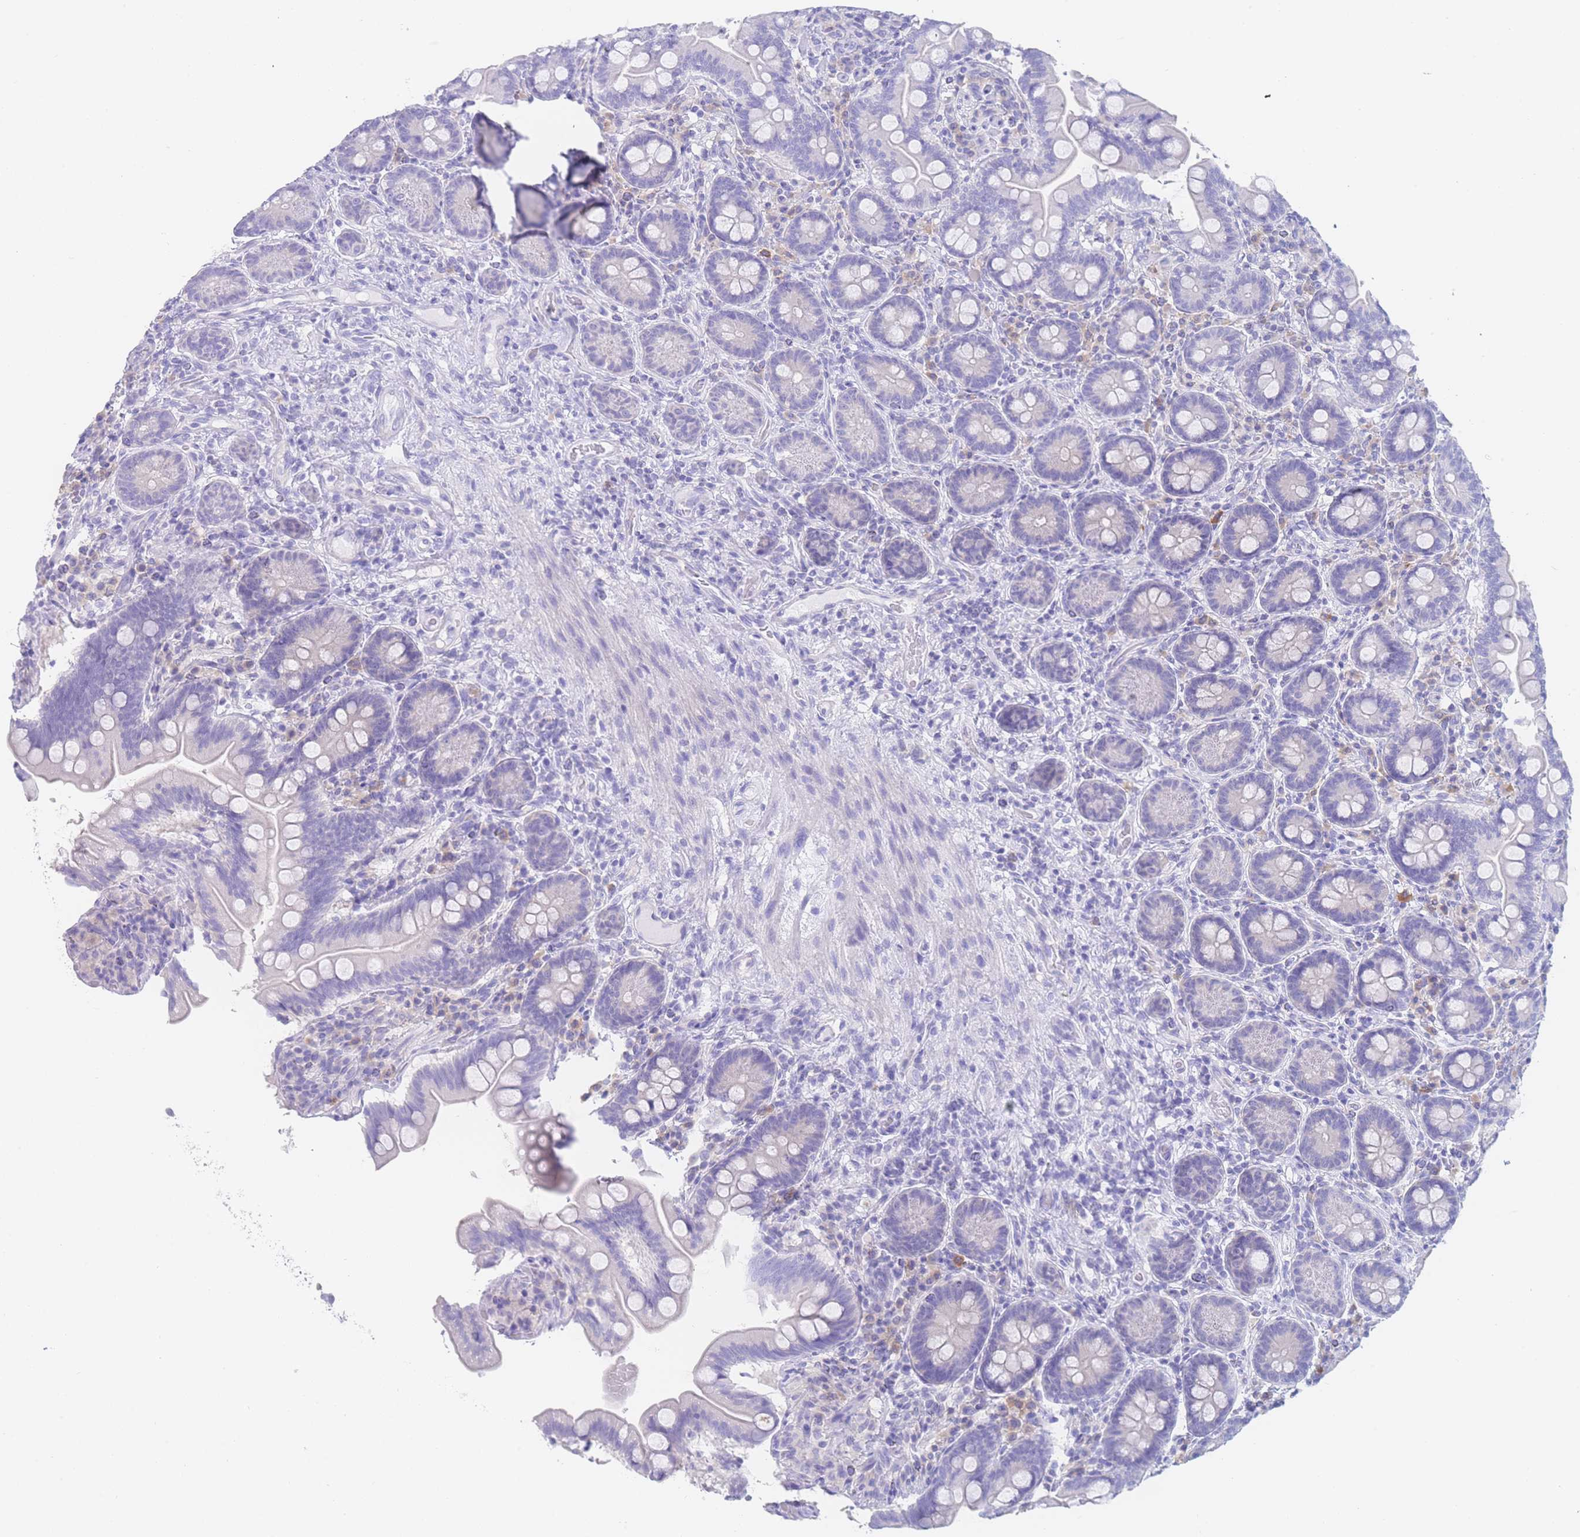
{"staining": {"intensity": "negative", "quantity": "none", "location": "none"}, "tissue": "small intestine", "cell_type": "Glandular cells", "image_type": "normal", "snomed": [{"axis": "morphology", "description": "Normal tissue, NOS"}, {"axis": "topography", "description": "Small intestine"}], "caption": "This photomicrograph is of normal small intestine stained with IHC to label a protein in brown with the nuclei are counter-stained blue. There is no staining in glandular cells. (Brightfield microscopy of DAB (3,3'-diaminobenzidine) immunohistochemistry (IHC) at high magnification).", "gene": "LZTFL1", "patient": {"sex": "female", "age": 64}}